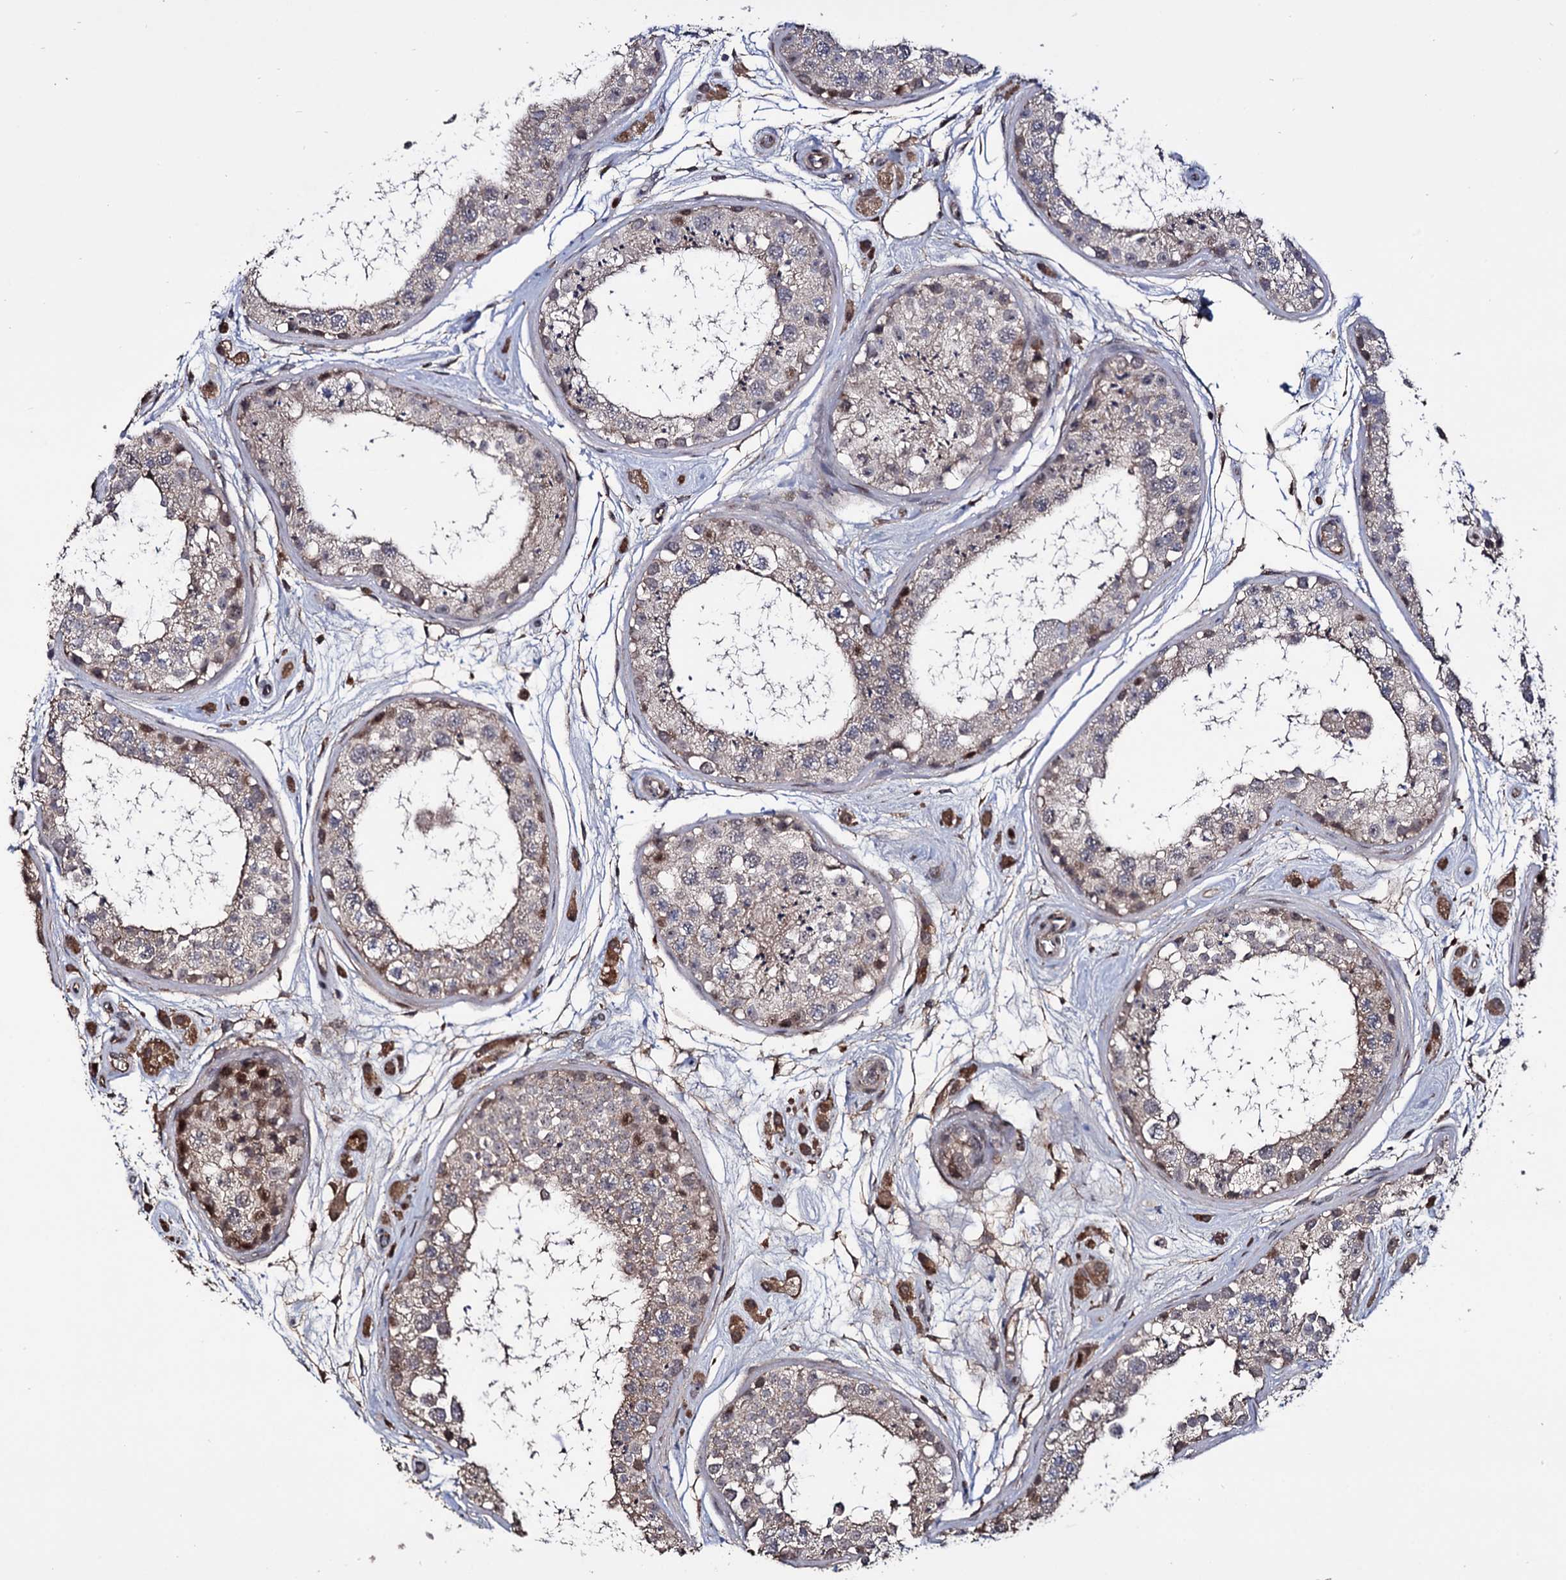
{"staining": {"intensity": "moderate", "quantity": "<25%", "location": "nuclear"}, "tissue": "testis", "cell_type": "Cells in seminiferous ducts", "image_type": "normal", "snomed": [{"axis": "morphology", "description": "Normal tissue, NOS"}, {"axis": "topography", "description": "Testis"}], "caption": "Testis stained for a protein (brown) demonstrates moderate nuclear positive positivity in about <25% of cells in seminiferous ducts.", "gene": "MICAL2", "patient": {"sex": "male", "age": 25}}